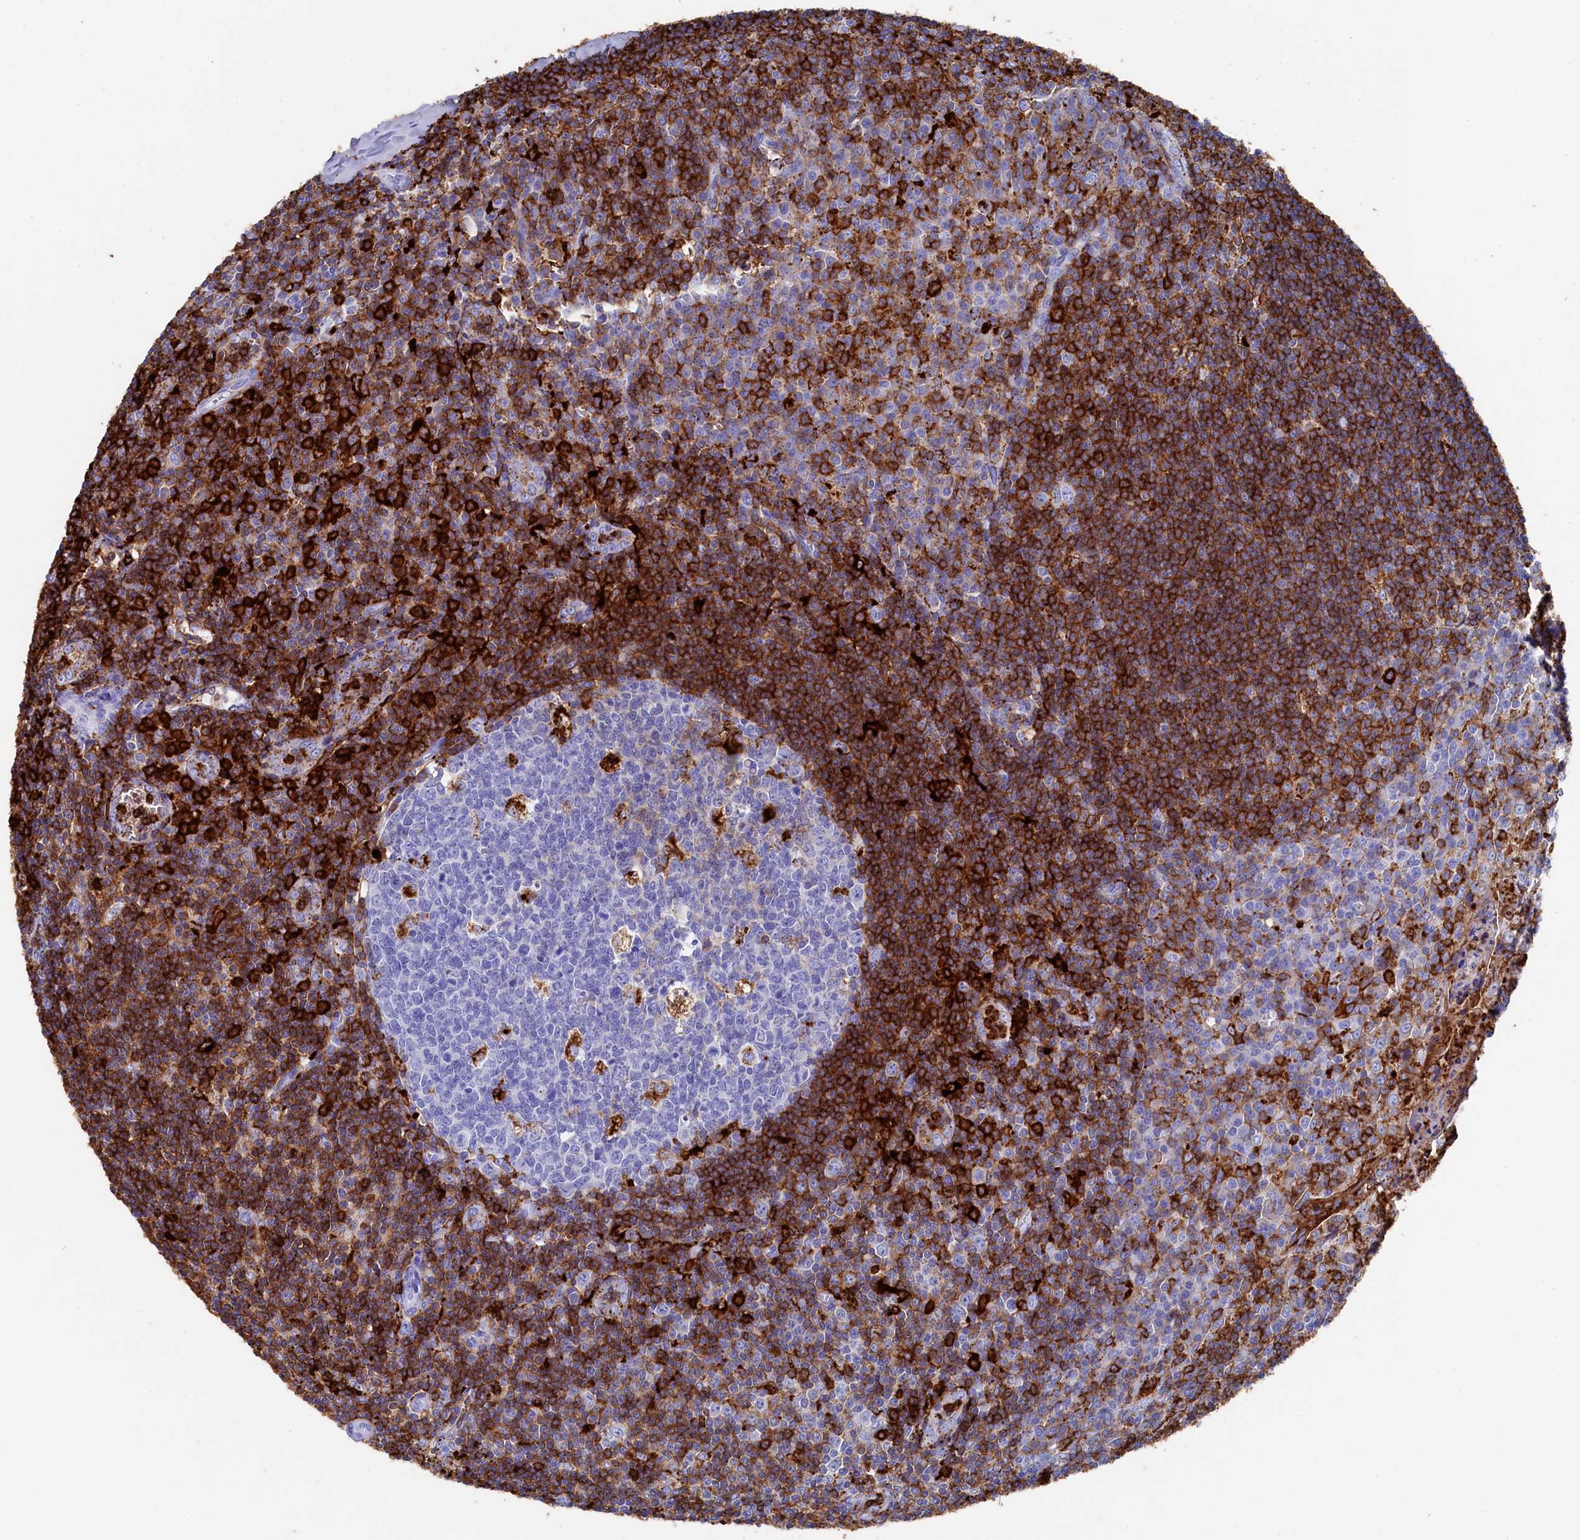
{"staining": {"intensity": "moderate", "quantity": "<25%", "location": "cytoplasmic/membranous"}, "tissue": "tonsil", "cell_type": "Germinal center cells", "image_type": "normal", "snomed": [{"axis": "morphology", "description": "Normal tissue, NOS"}, {"axis": "topography", "description": "Tonsil"}], "caption": "Tonsil stained with DAB (3,3'-diaminobenzidine) immunohistochemistry (IHC) displays low levels of moderate cytoplasmic/membranous expression in approximately <25% of germinal center cells.", "gene": "PLAC8", "patient": {"sex": "male", "age": 27}}